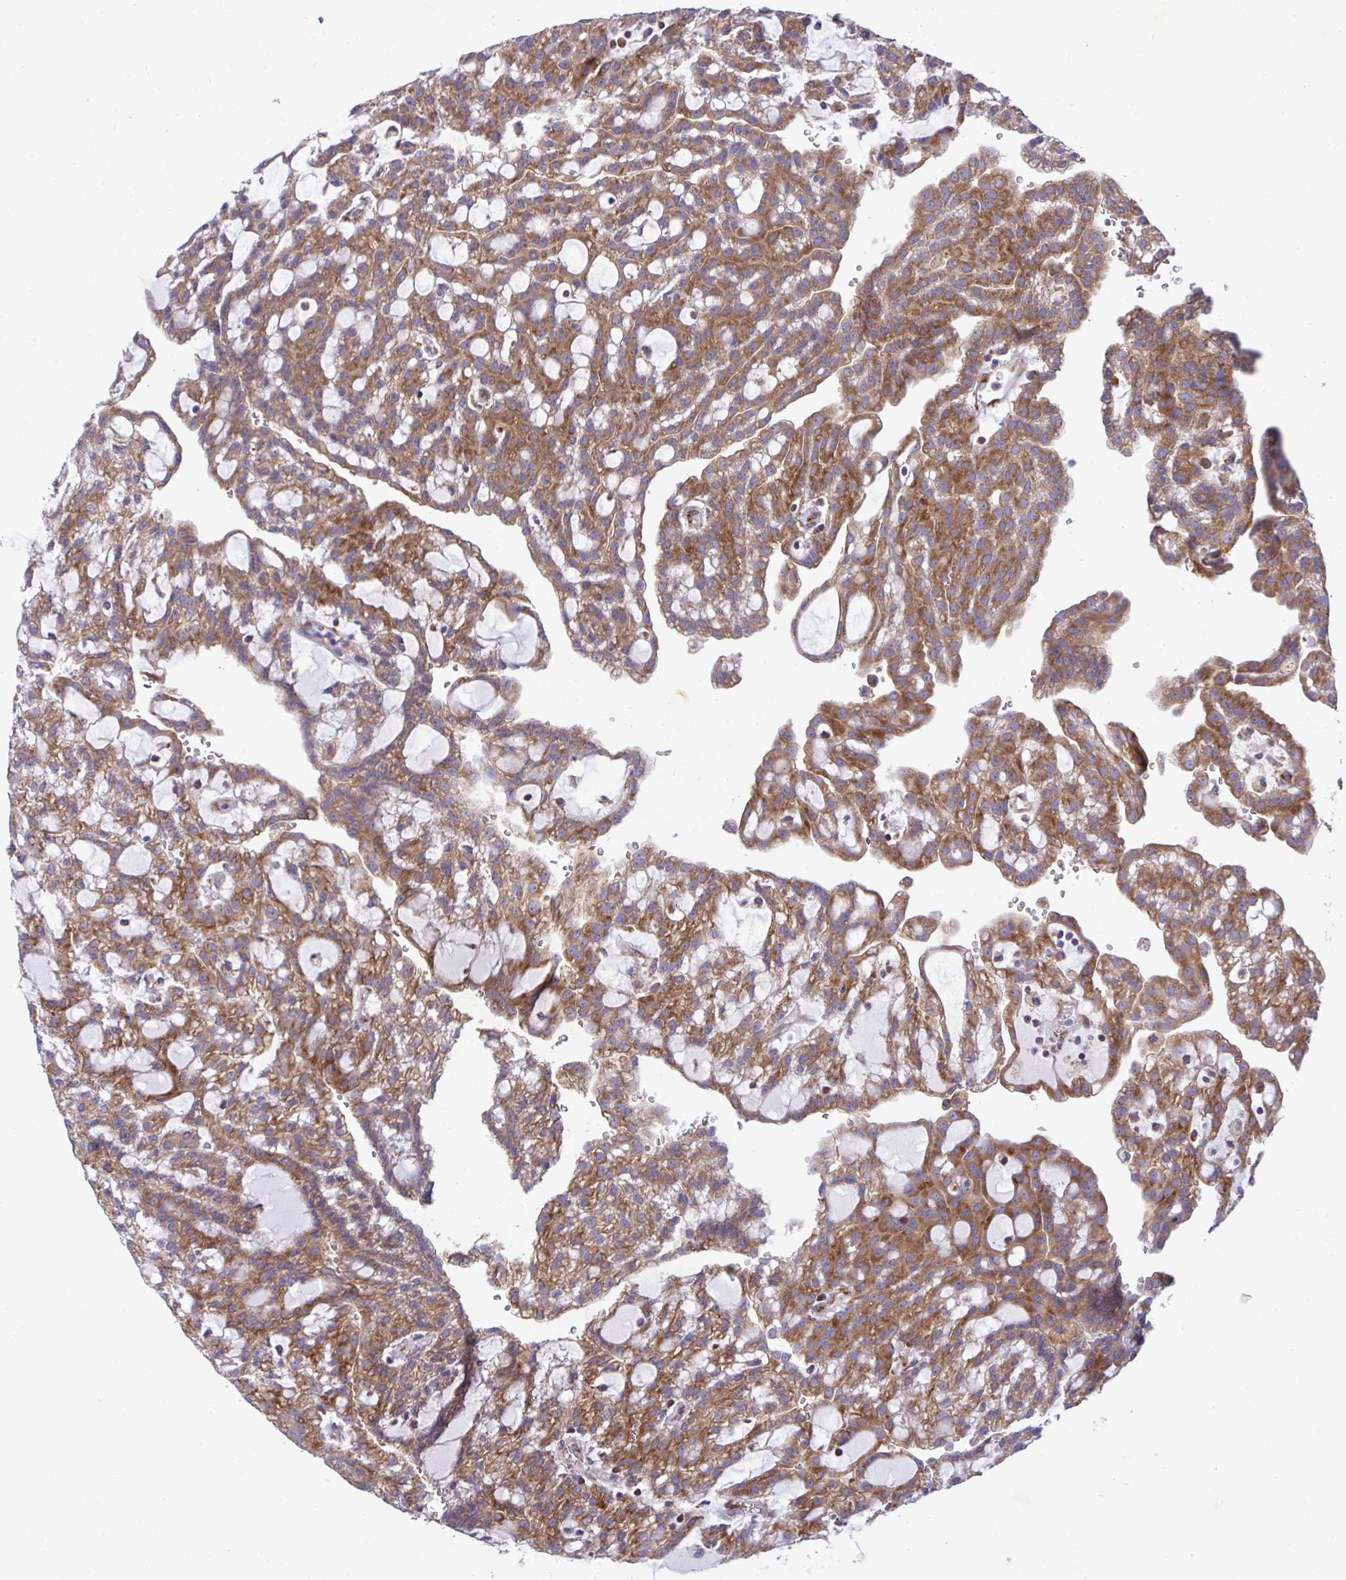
{"staining": {"intensity": "moderate", "quantity": ">75%", "location": "cytoplasmic/membranous"}, "tissue": "renal cancer", "cell_type": "Tumor cells", "image_type": "cancer", "snomed": [{"axis": "morphology", "description": "Adenocarcinoma, NOS"}, {"axis": "topography", "description": "Kidney"}], "caption": "Immunohistochemical staining of human renal adenocarcinoma shows medium levels of moderate cytoplasmic/membranous protein positivity in about >75% of tumor cells. Using DAB (3,3'-diaminobenzidine) (brown) and hematoxylin (blue) stains, captured at high magnification using brightfield microscopy.", "gene": "RPS15", "patient": {"sex": "male", "age": 63}}